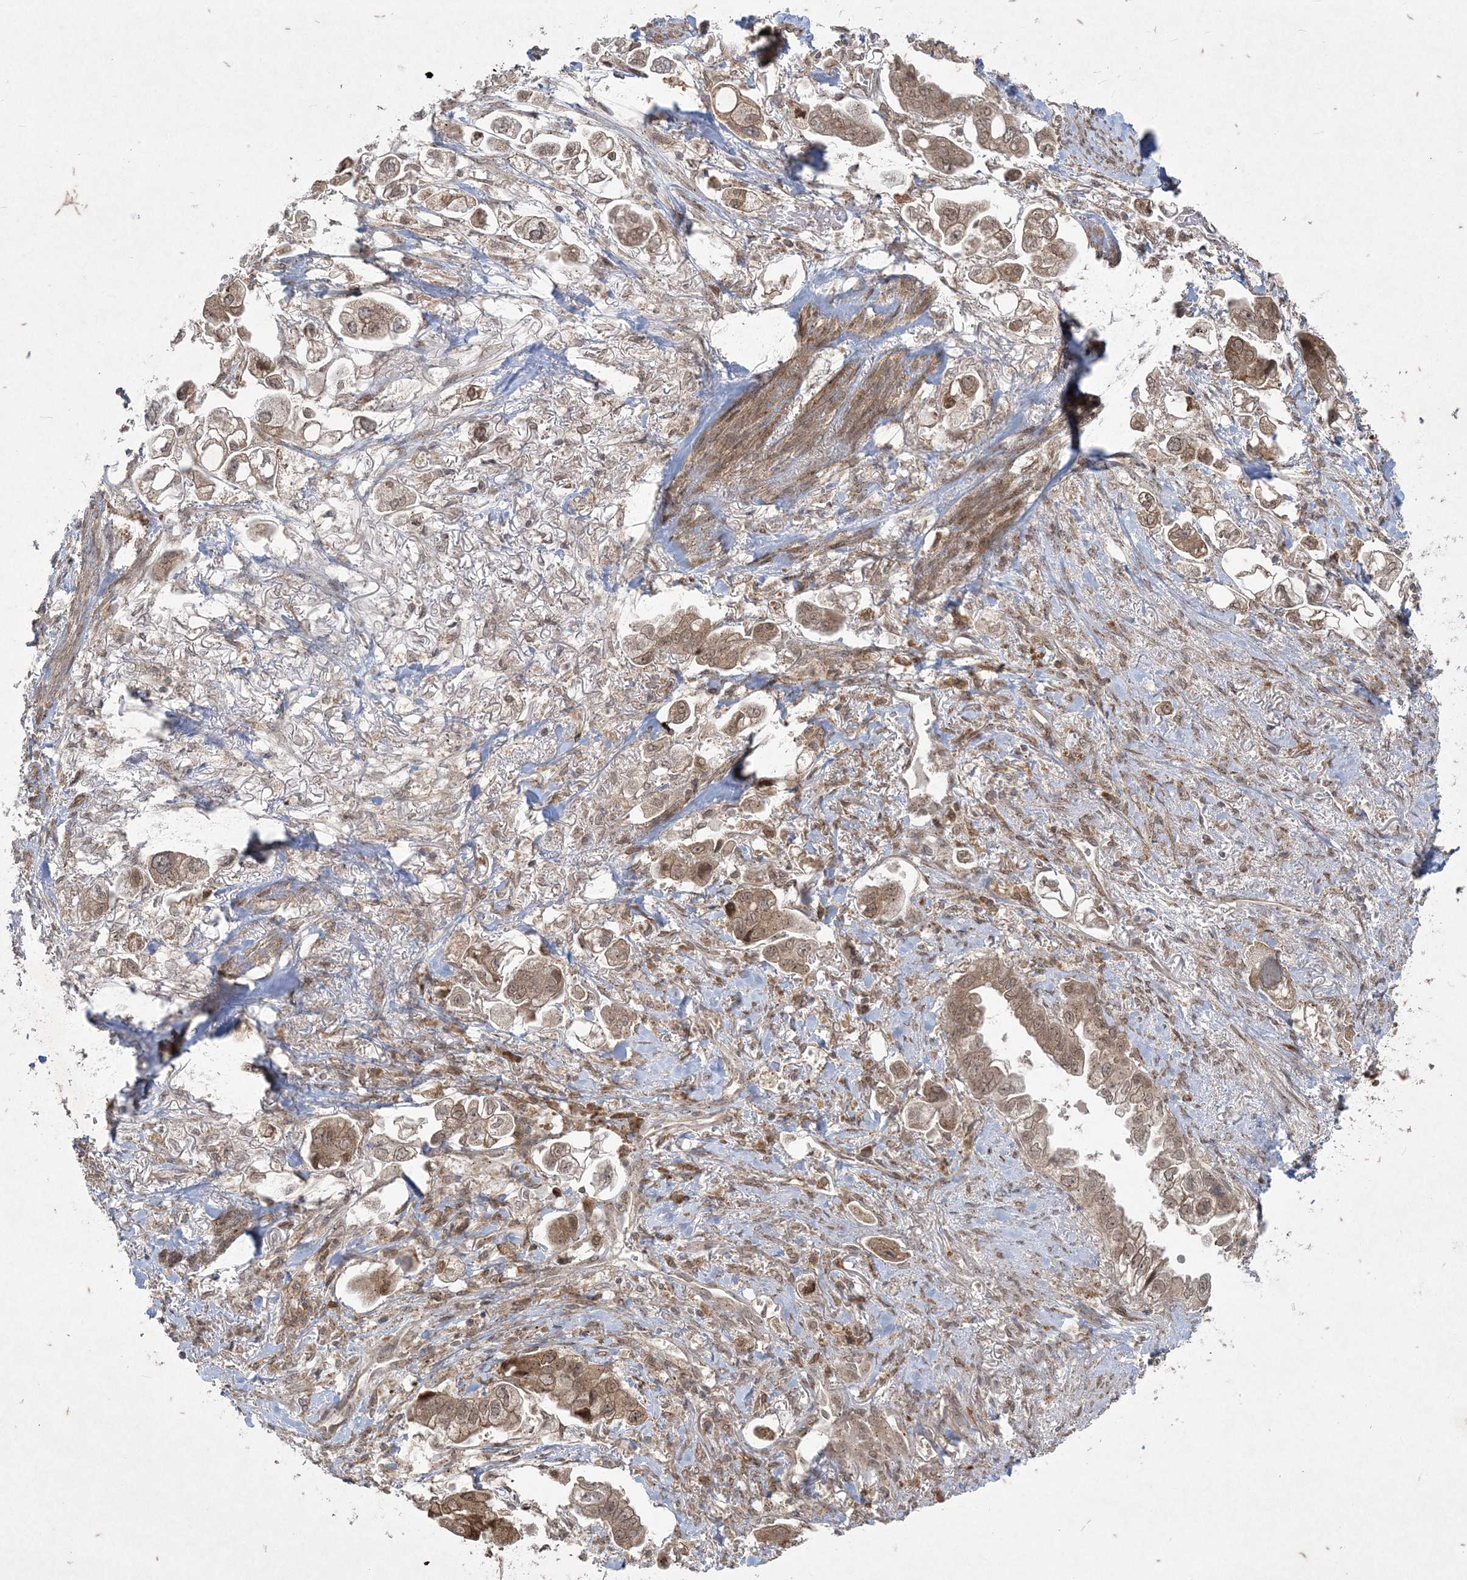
{"staining": {"intensity": "moderate", "quantity": ">75%", "location": "cytoplasmic/membranous,nuclear"}, "tissue": "stomach cancer", "cell_type": "Tumor cells", "image_type": "cancer", "snomed": [{"axis": "morphology", "description": "Adenocarcinoma, NOS"}, {"axis": "topography", "description": "Stomach"}], "caption": "Approximately >75% of tumor cells in human stomach cancer (adenocarcinoma) show moderate cytoplasmic/membranous and nuclear protein expression as visualized by brown immunohistochemical staining.", "gene": "RRAS", "patient": {"sex": "male", "age": 62}}